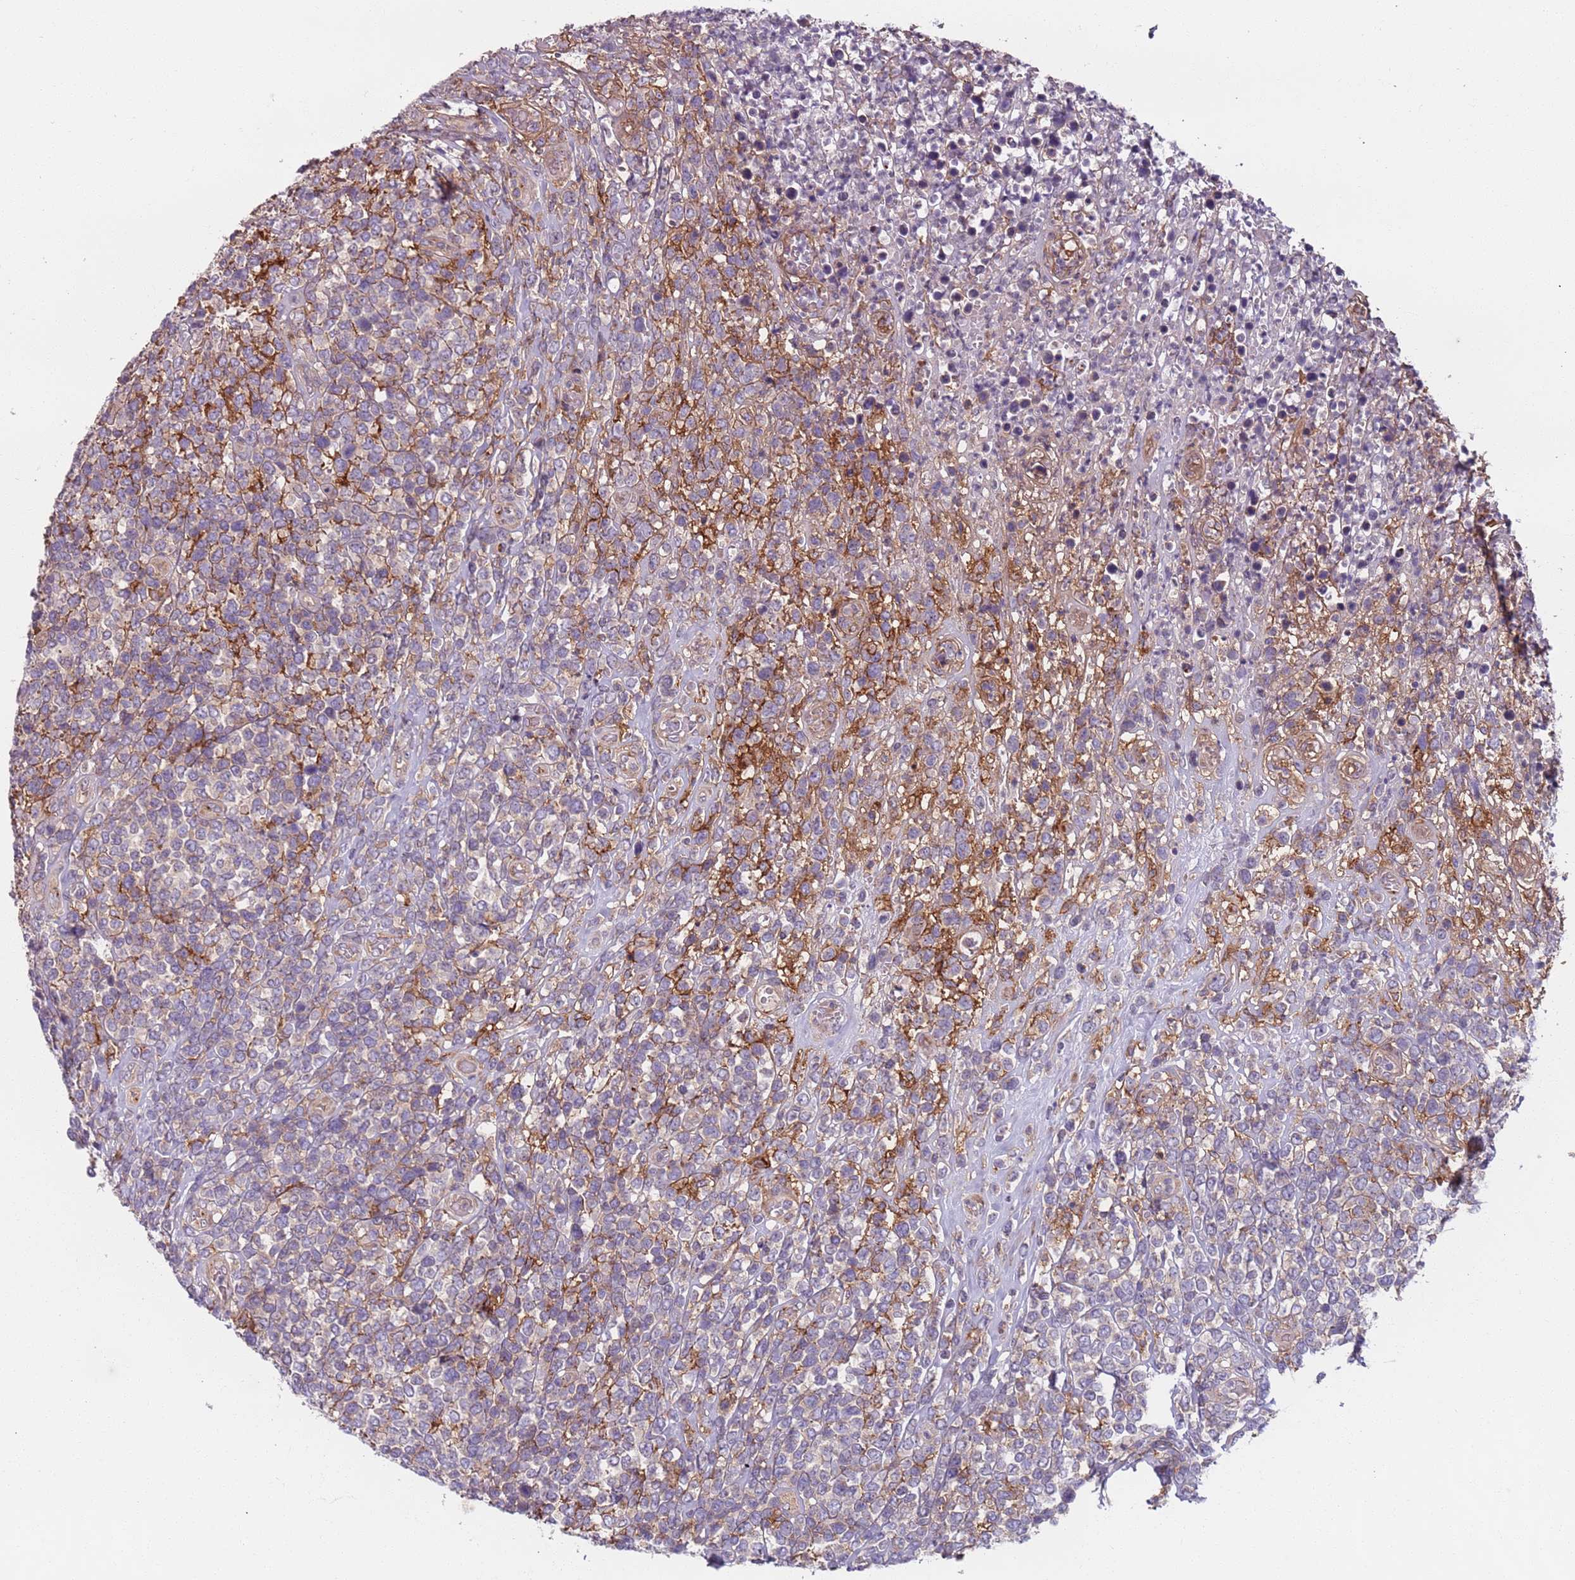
{"staining": {"intensity": "negative", "quantity": "none", "location": "none"}, "tissue": "lymphoma", "cell_type": "Tumor cells", "image_type": "cancer", "snomed": [{"axis": "morphology", "description": "Malignant lymphoma, non-Hodgkin's type, High grade"}, {"axis": "topography", "description": "Soft tissue"}], "caption": "Human lymphoma stained for a protein using IHC shows no staining in tumor cells.", "gene": "AKTIP", "patient": {"sex": "female", "age": 56}}